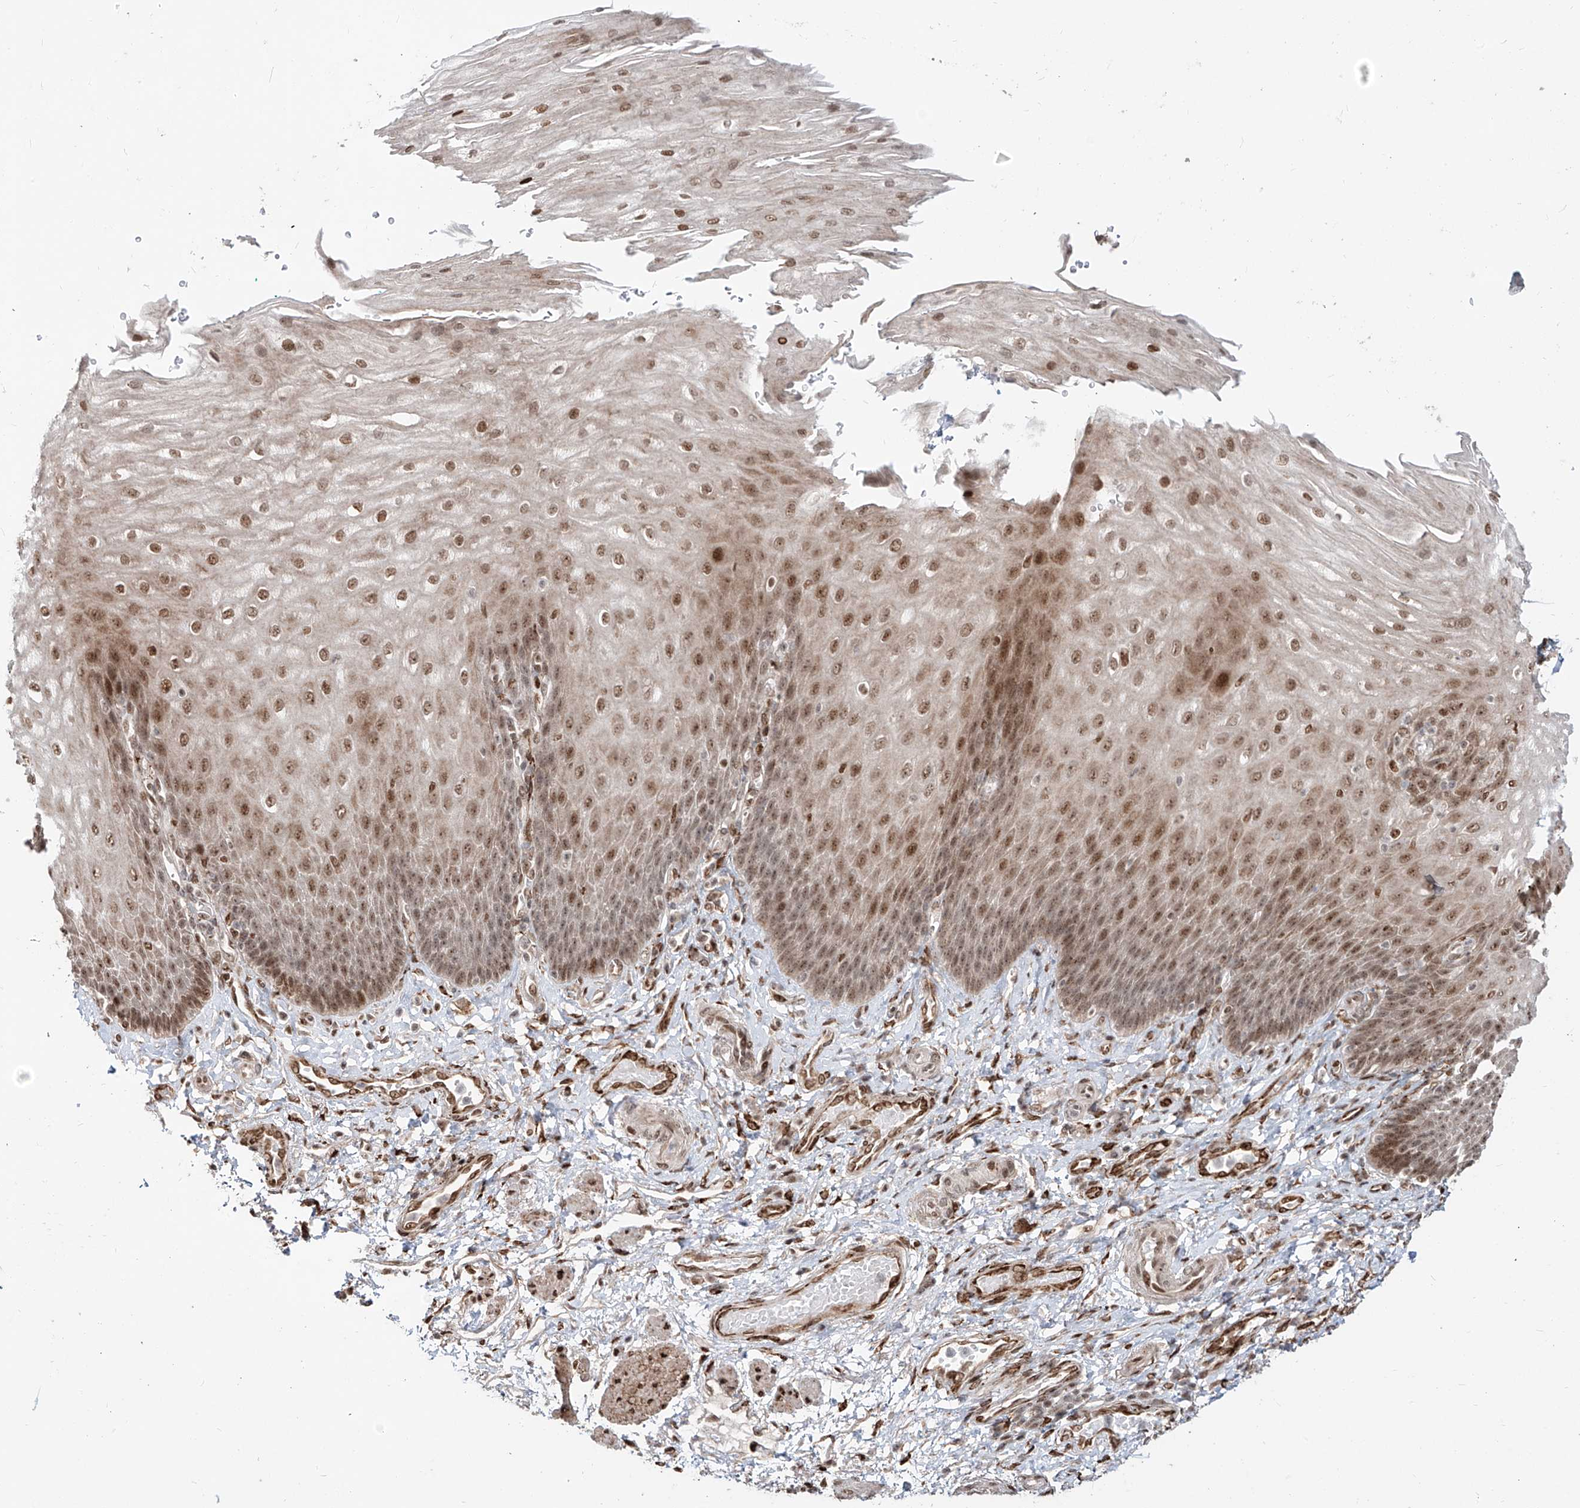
{"staining": {"intensity": "moderate", "quantity": ">75%", "location": "nuclear"}, "tissue": "esophagus", "cell_type": "Squamous epithelial cells", "image_type": "normal", "snomed": [{"axis": "morphology", "description": "Normal tissue, NOS"}, {"axis": "topography", "description": "Esophagus"}], "caption": "Immunohistochemistry (DAB) staining of benign human esophagus shows moderate nuclear protein staining in about >75% of squamous epithelial cells.", "gene": "ZNF710", "patient": {"sex": "male", "age": 54}}